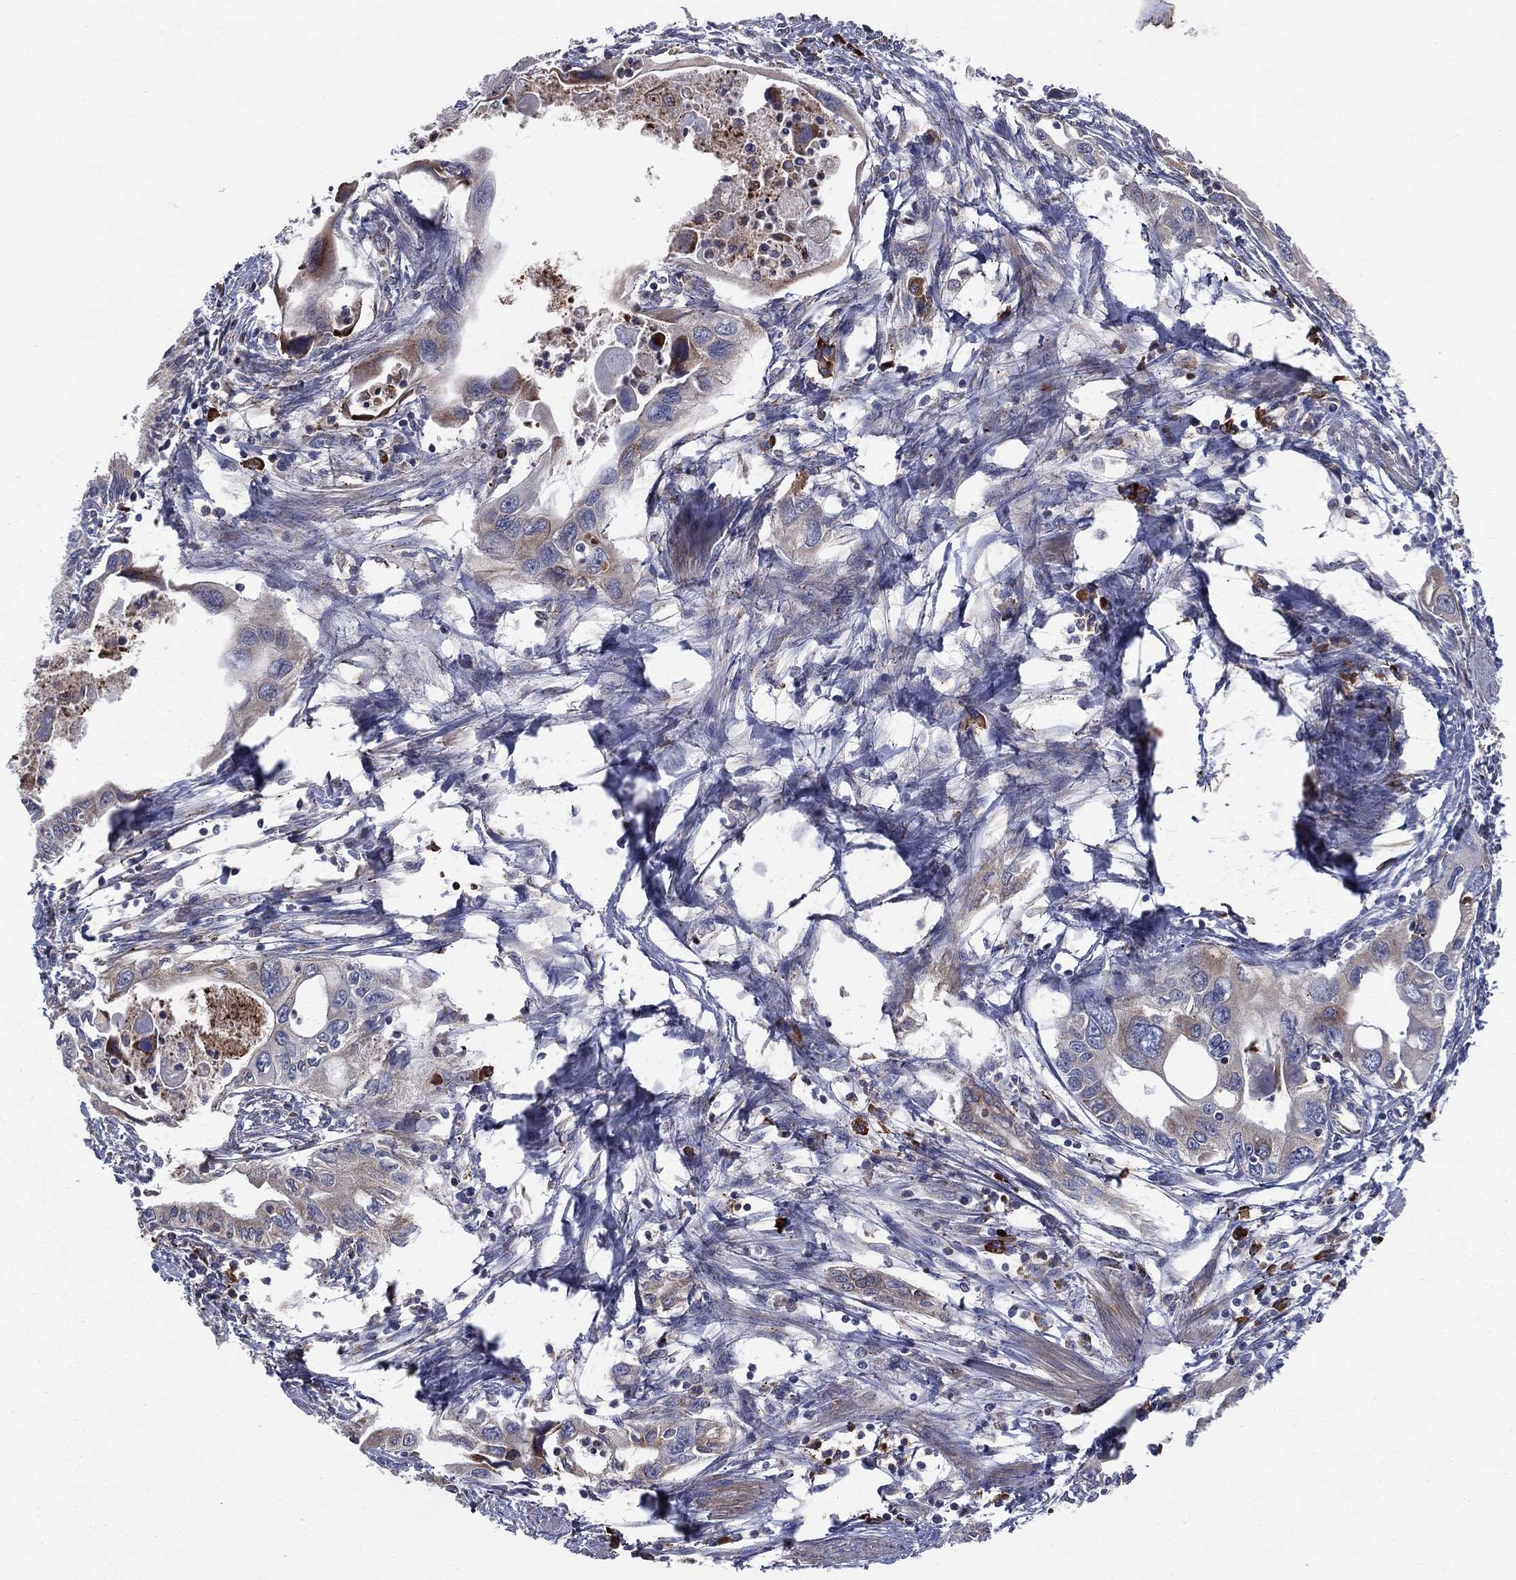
{"staining": {"intensity": "moderate", "quantity": "<25%", "location": "cytoplasmic/membranous"}, "tissue": "pancreatic cancer", "cell_type": "Tumor cells", "image_type": "cancer", "snomed": [{"axis": "morphology", "description": "Adenocarcinoma, NOS"}, {"axis": "topography", "description": "Pancreas"}], "caption": "Immunohistochemistry (IHC) photomicrograph of human adenocarcinoma (pancreatic) stained for a protein (brown), which reveals low levels of moderate cytoplasmic/membranous staining in approximately <25% of tumor cells.", "gene": "CCDC159", "patient": {"sex": "male", "age": 60}}